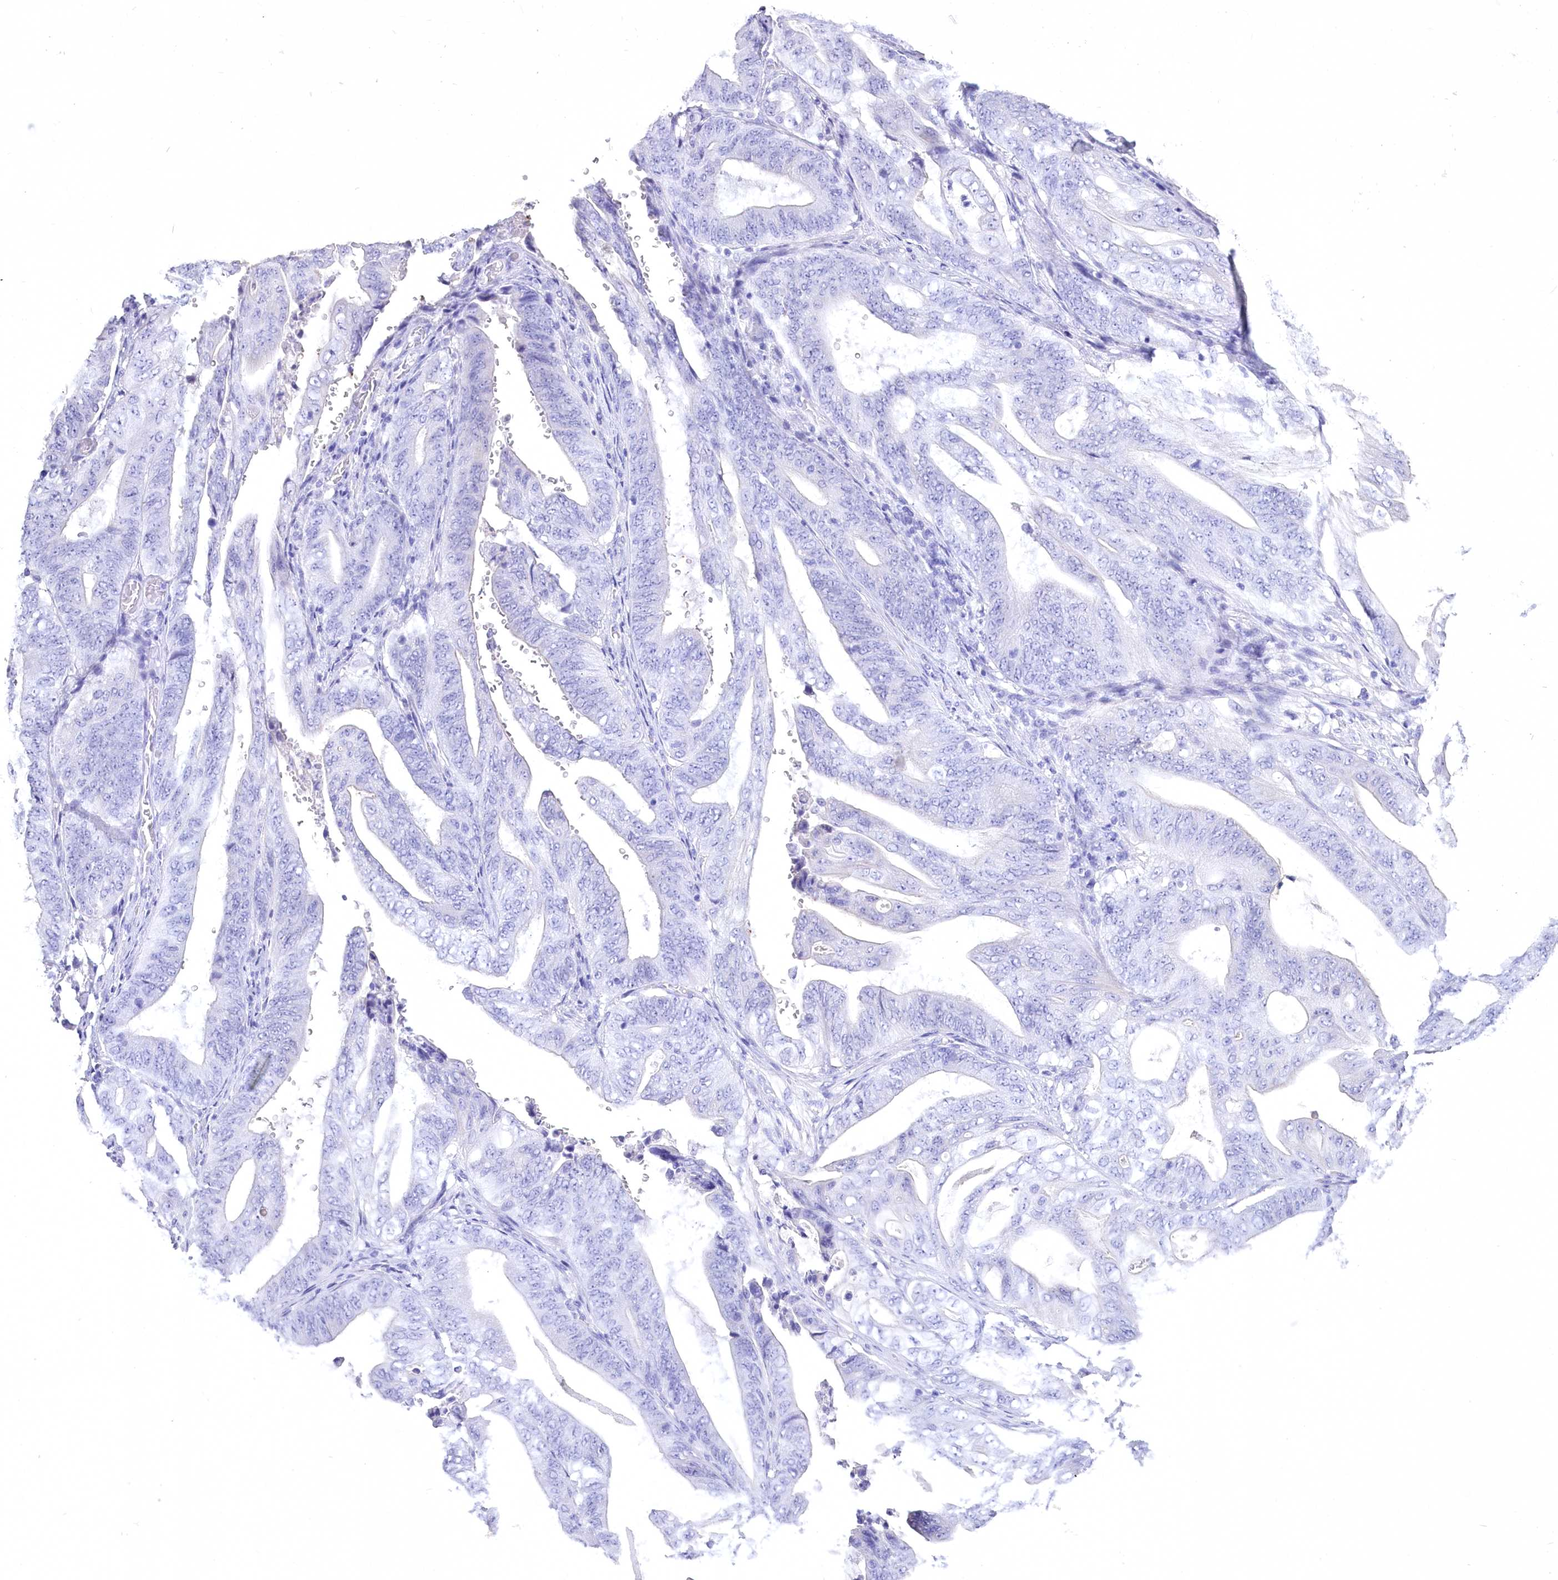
{"staining": {"intensity": "negative", "quantity": "none", "location": "none"}, "tissue": "stomach cancer", "cell_type": "Tumor cells", "image_type": "cancer", "snomed": [{"axis": "morphology", "description": "Adenocarcinoma, NOS"}, {"axis": "topography", "description": "Stomach"}], "caption": "Immunohistochemical staining of stomach adenocarcinoma displays no significant positivity in tumor cells.", "gene": "PBLD", "patient": {"sex": "female", "age": 73}}